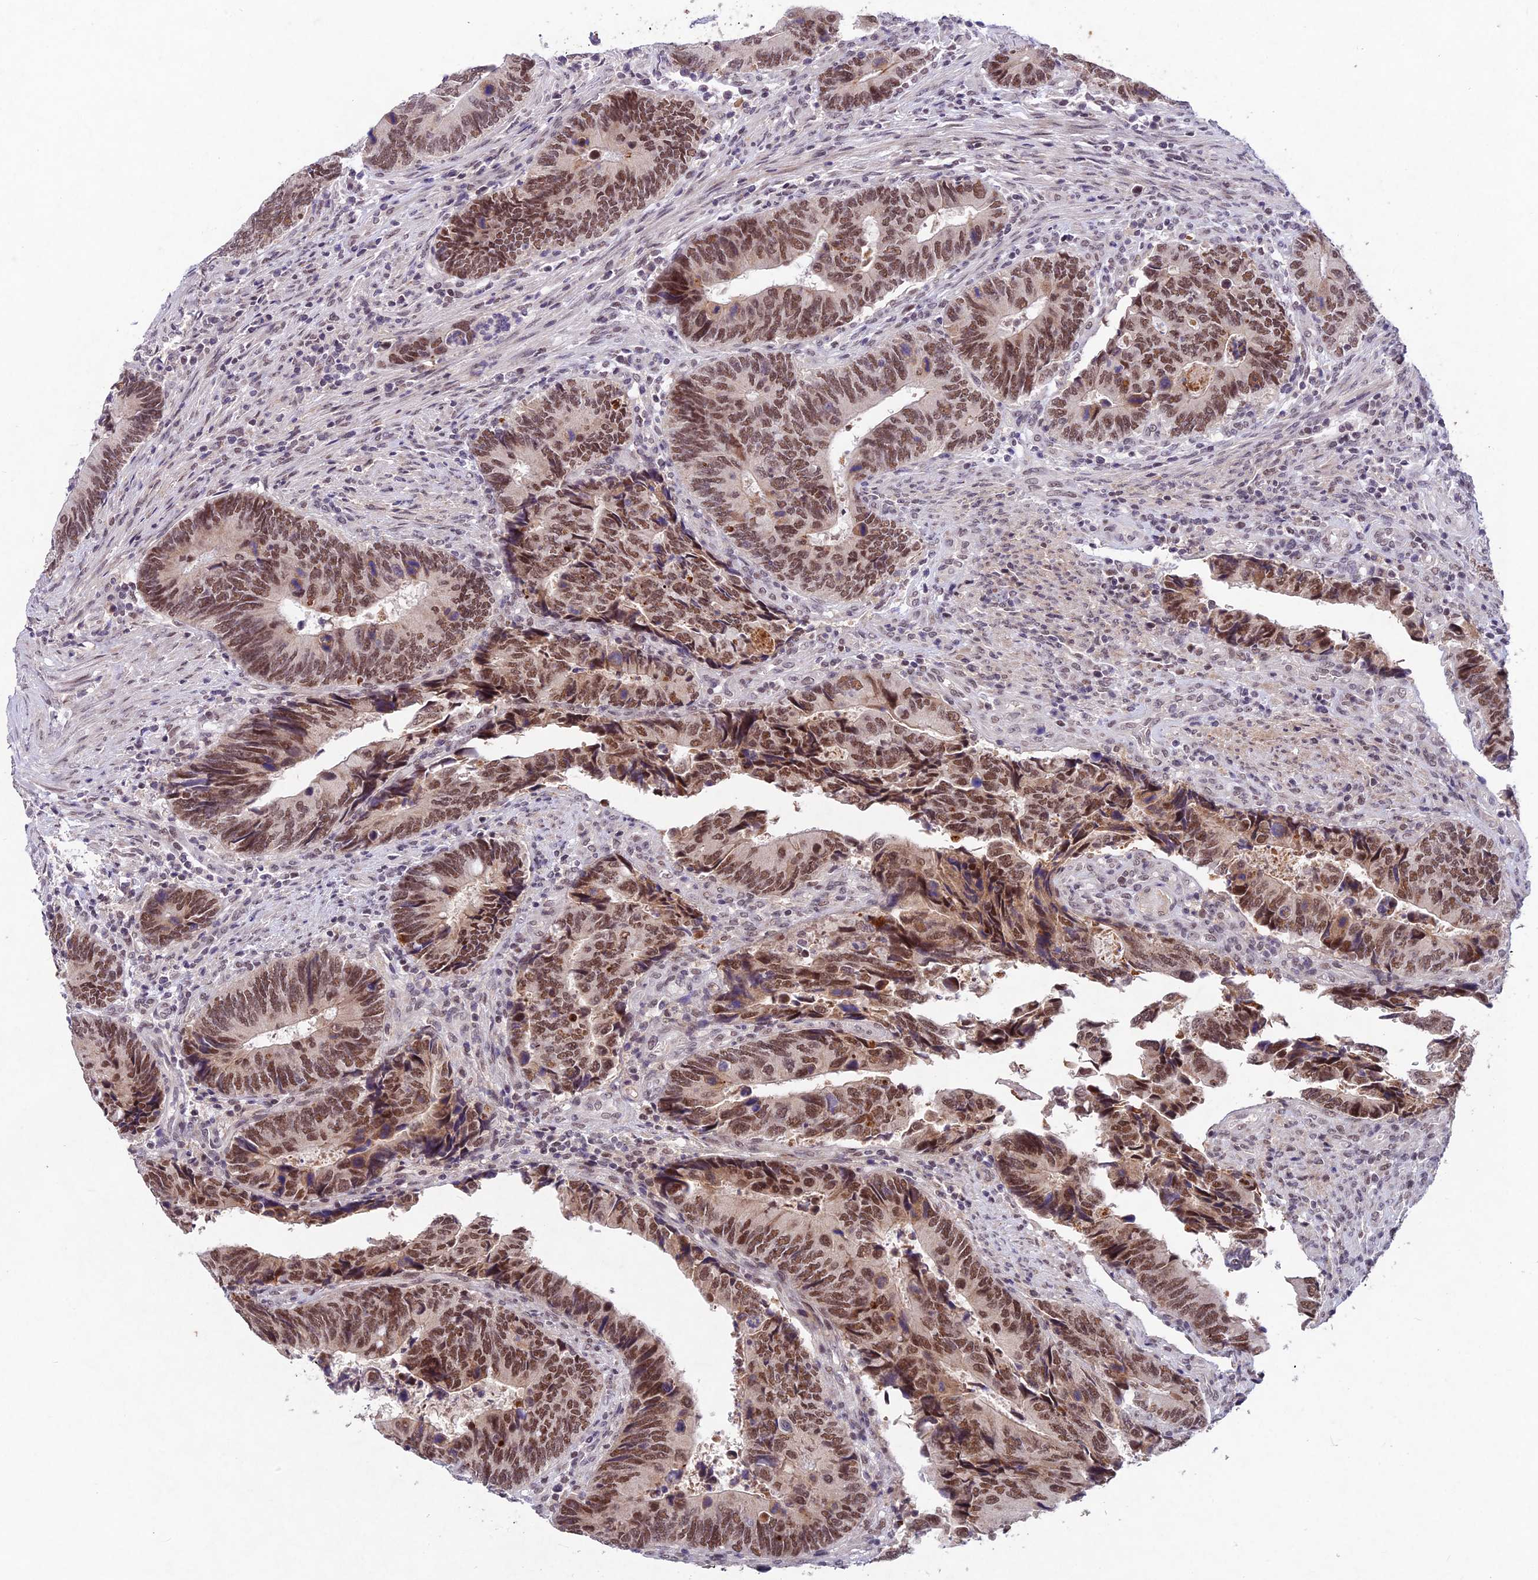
{"staining": {"intensity": "moderate", "quantity": ">75%", "location": "nuclear"}, "tissue": "colorectal cancer", "cell_type": "Tumor cells", "image_type": "cancer", "snomed": [{"axis": "morphology", "description": "Adenocarcinoma, NOS"}, {"axis": "topography", "description": "Colon"}], "caption": "Immunohistochemistry histopathology image of adenocarcinoma (colorectal) stained for a protein (brown), which reveals medium levels of moderate nuclear staining in approximately >75% of tumor cells.", "gene": "RAVER1", "patient": {"sex": "male", "age": 87}}